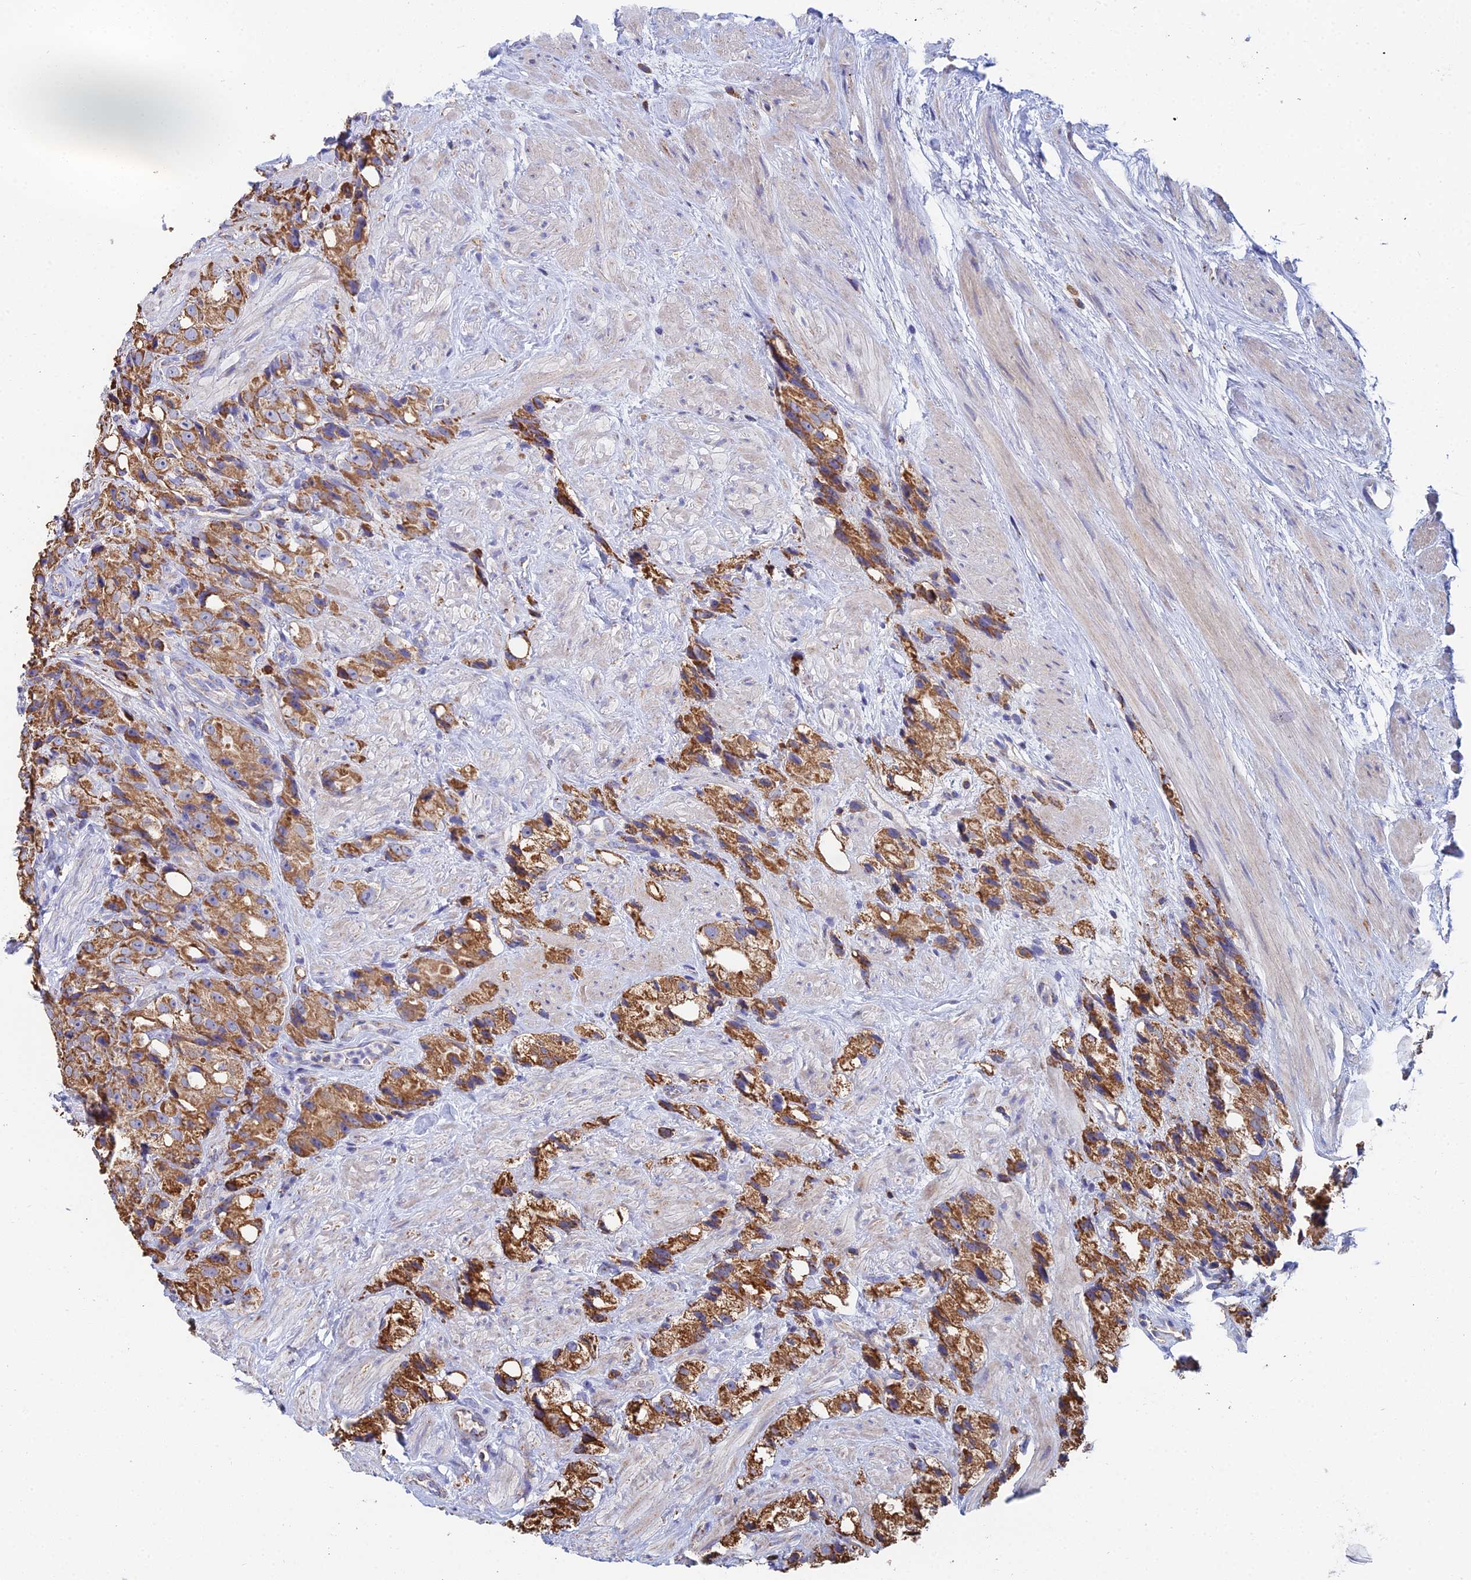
{"staining": {"intensity": "moderate", "quantity": ">75%", "location": "cytoplasmic/membranous"}, "tissue": "prostate cancer", "cell_type": "Tumor cells", "image_type": "cancer", "snomed": [{"axis": "morphology", "description": "Adenocarcinoma, NOS"}, {"axis": "topography", "description": "Prostate"}], "caption": "Adenocarcinoma (prostate) stained with IHC exhibits moderate cytoplasmic/membranous expression in approximately >75% of tumor cells.", "gene": "SPOCK2", "patient": {"sex": "male", "age": 79}}